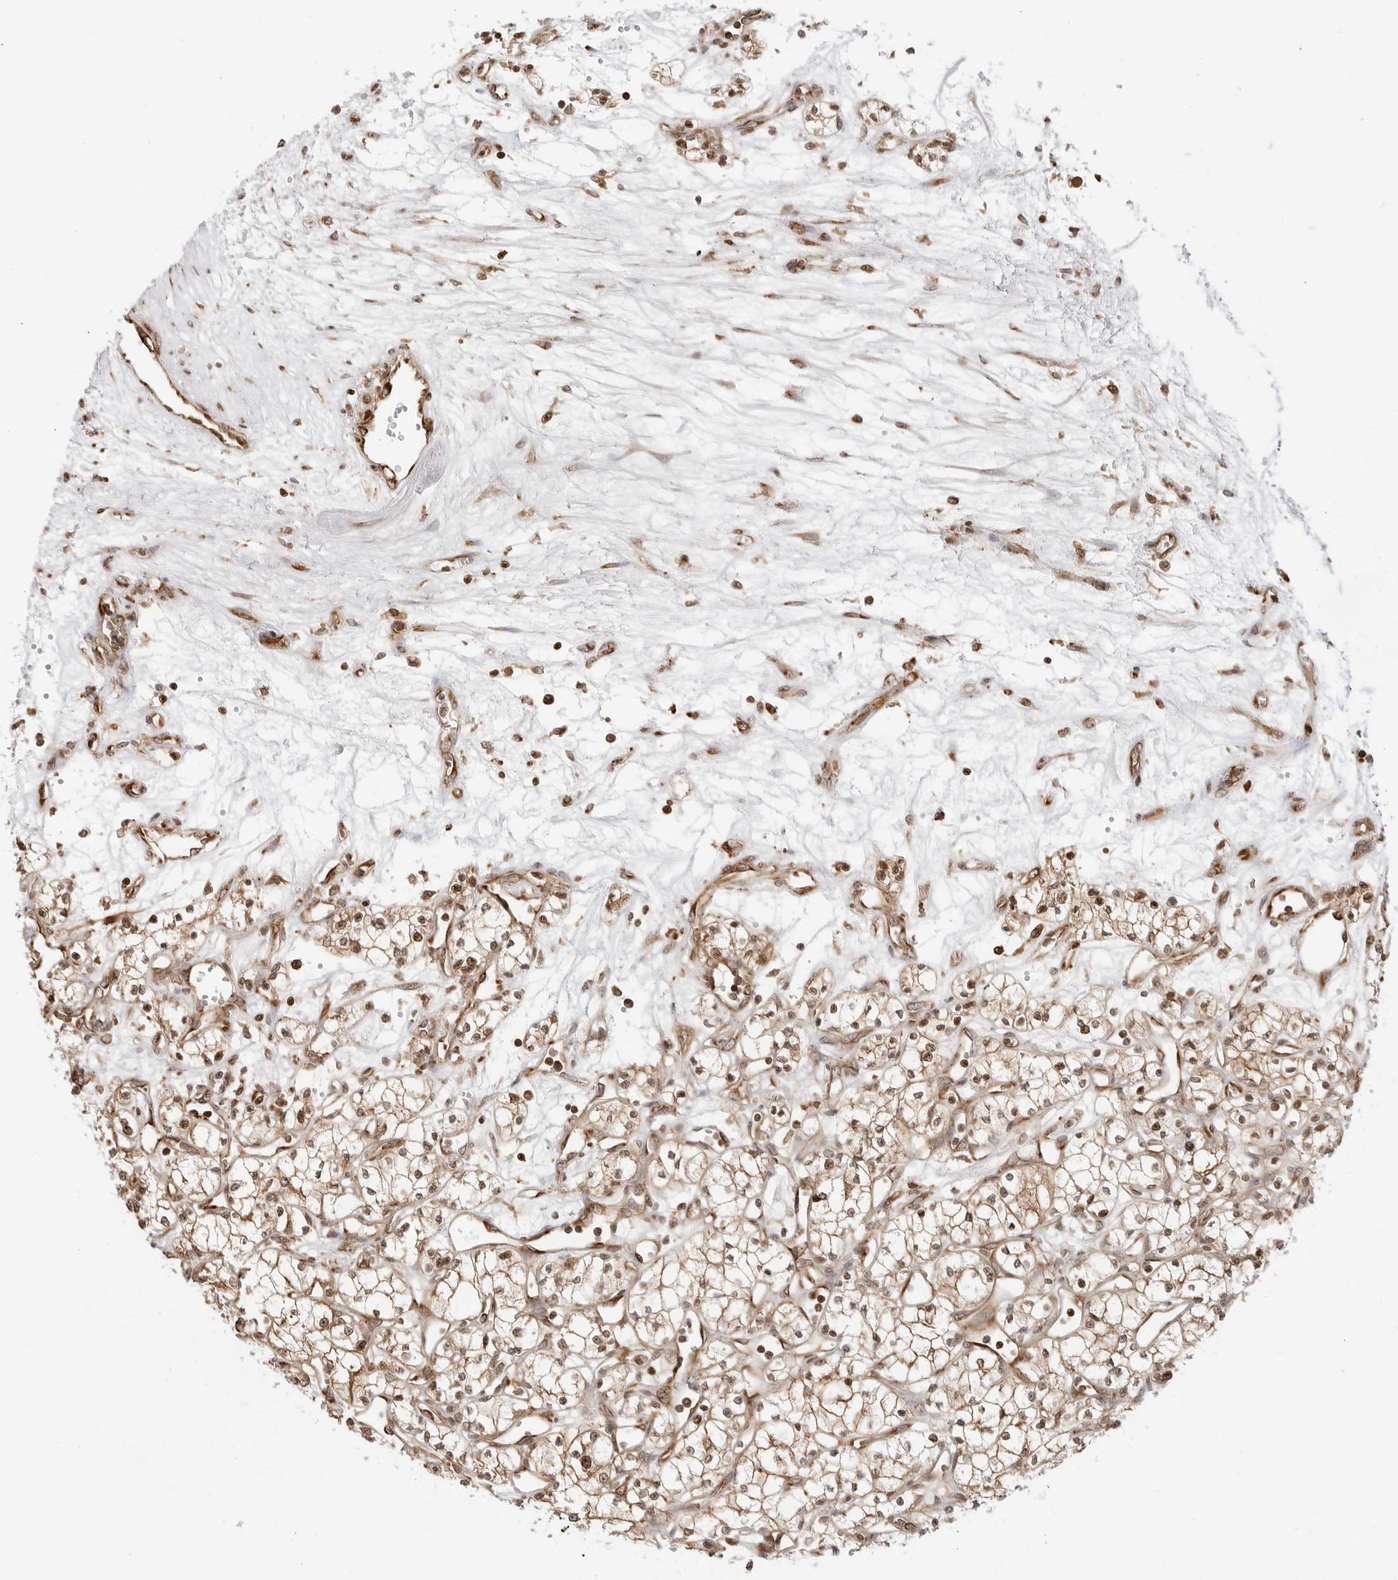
{"staining": {"intensity": "moderate", "quantity": ">75%", "location": "cytoplasmic/membranous,nuclear"}, "tissue": "renal cancer", "cell_type": "Tumor cells", "image_type": "cancer", "snomed": [{"axis": "morphology", "description": "Adenocarcinoma, NOS"}, {"axis": "topography", "description": "Kidney"}], "caption": "The image exhibits immunohistochemical staining of renal cancer. There is moderate cytoplasmic/membranous and nuclear positivity is seen in approximately >75% of tumor cells. The staining was performed using DAB, with brown indicating positive protein expression. Nuclei are stained blue with hematoxylin.", "gene": "FKBP14", "patient": {"sex": "male", "age": 59}}